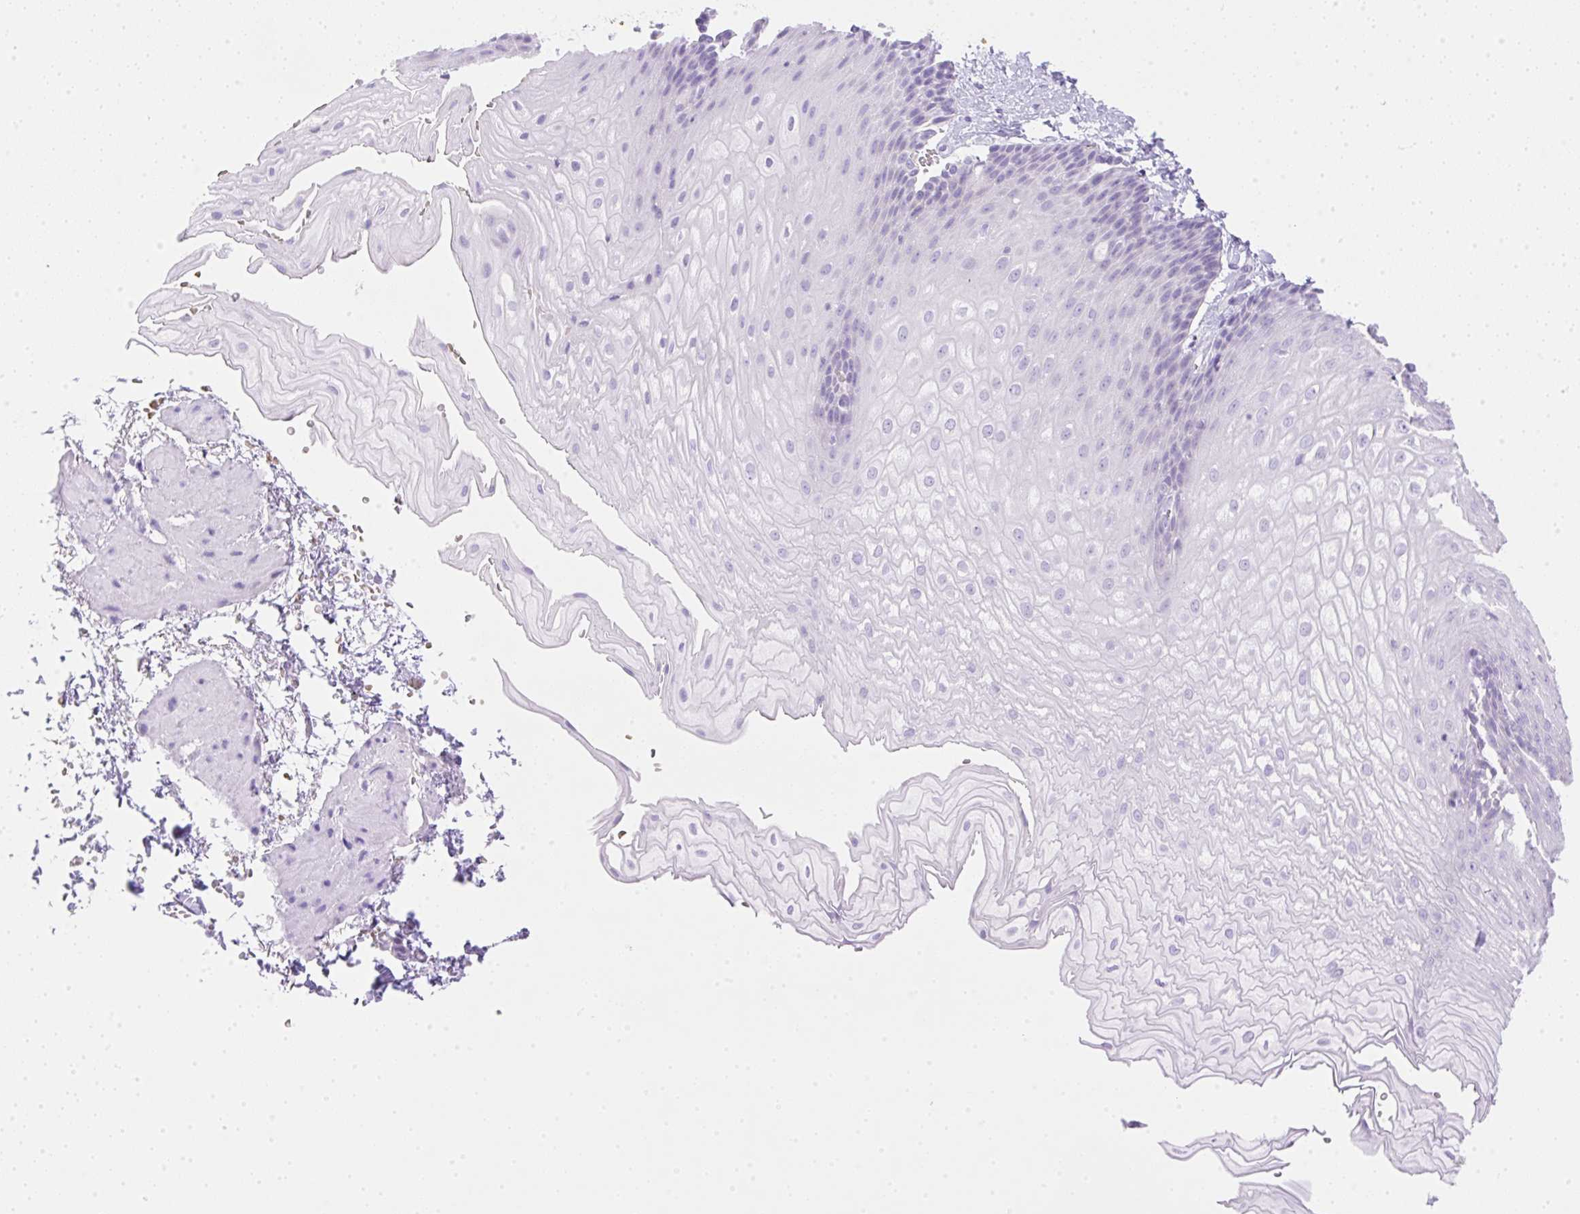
{"staining": {"intensity": "negative", "quantity": "none", "location": "none"}, "tissue": "esophagus", "cell_type": "Squamous epithelial cells", "image_type": "normal", "snomed": [{"axis": "morphology", "description": "Normal tissue, NOS"}, {"axis": "topography", "description": "Esophagus"}], "caption": "High magnification brightfield microscopy of unremarkable esophagus stained with DAB (3,3'-diaminobenzidine) (brown) and counterstained with hematoxylin (blue): squamous epithelial cells show no significant expression.", "gene": "CDX1", "patient": {"sex": "male", "age": 70}}